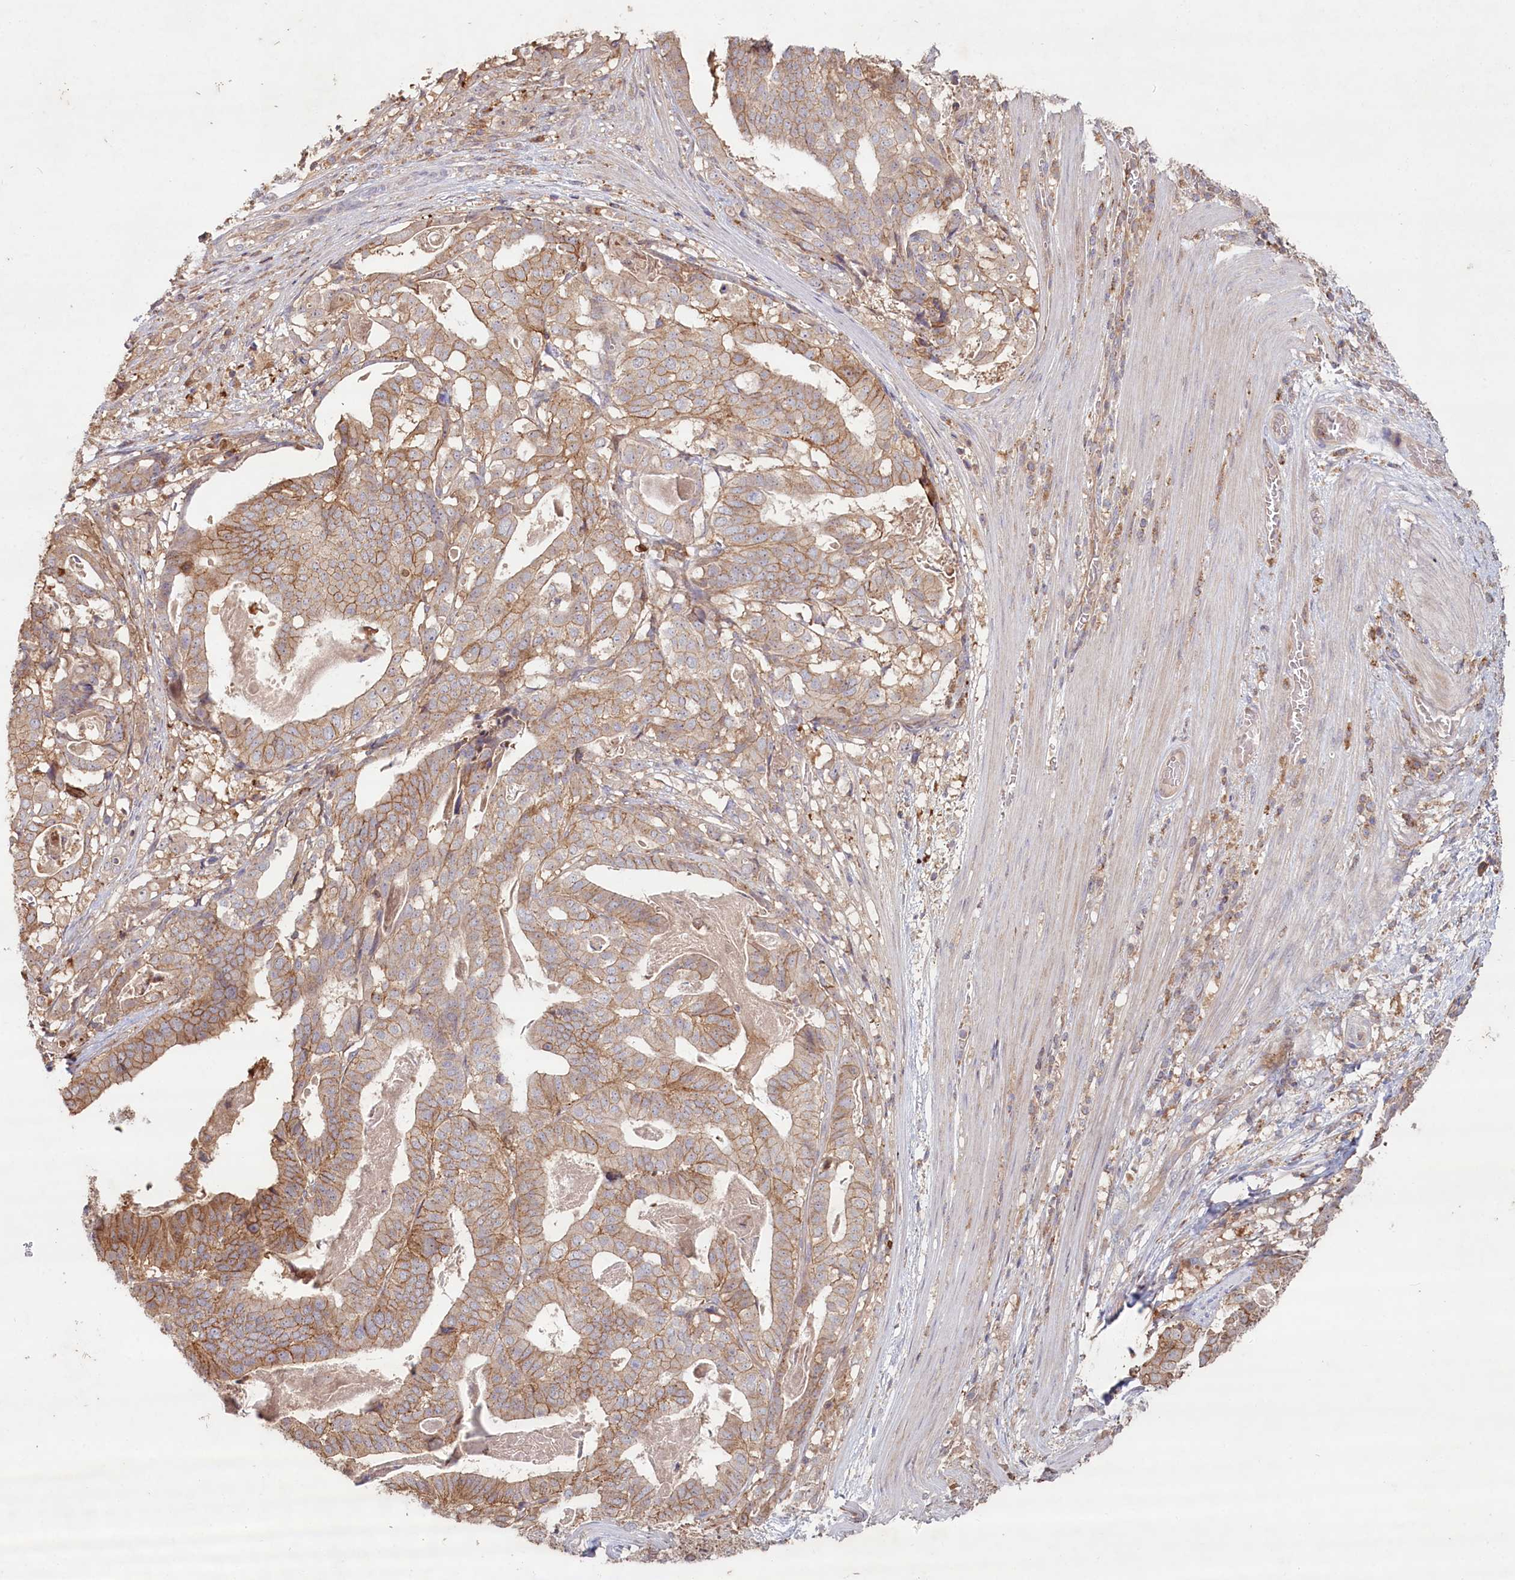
{"staining": {"intensity": "weak", "quantity": ">75%", "location": "cytoplasmic/membranous"}, "tissue": "stomach cancer", "cell_type": "Tumor cells", "image_type": "cancer", "snomed": [{"axis": "morphology", "description": "Adenocarcinoma, NOS"}, {"axis": "topography", "description": "Stomach"}], "caption": "Tumor cells exhibit weak cytoplasmic/membranous staining in about >75% of cells in adenocarcinoma (stomach). (IHC, brightfield microscopy, high magnification).", "gene": "HAL", "patient": {"sex": "male", "age": 48}}